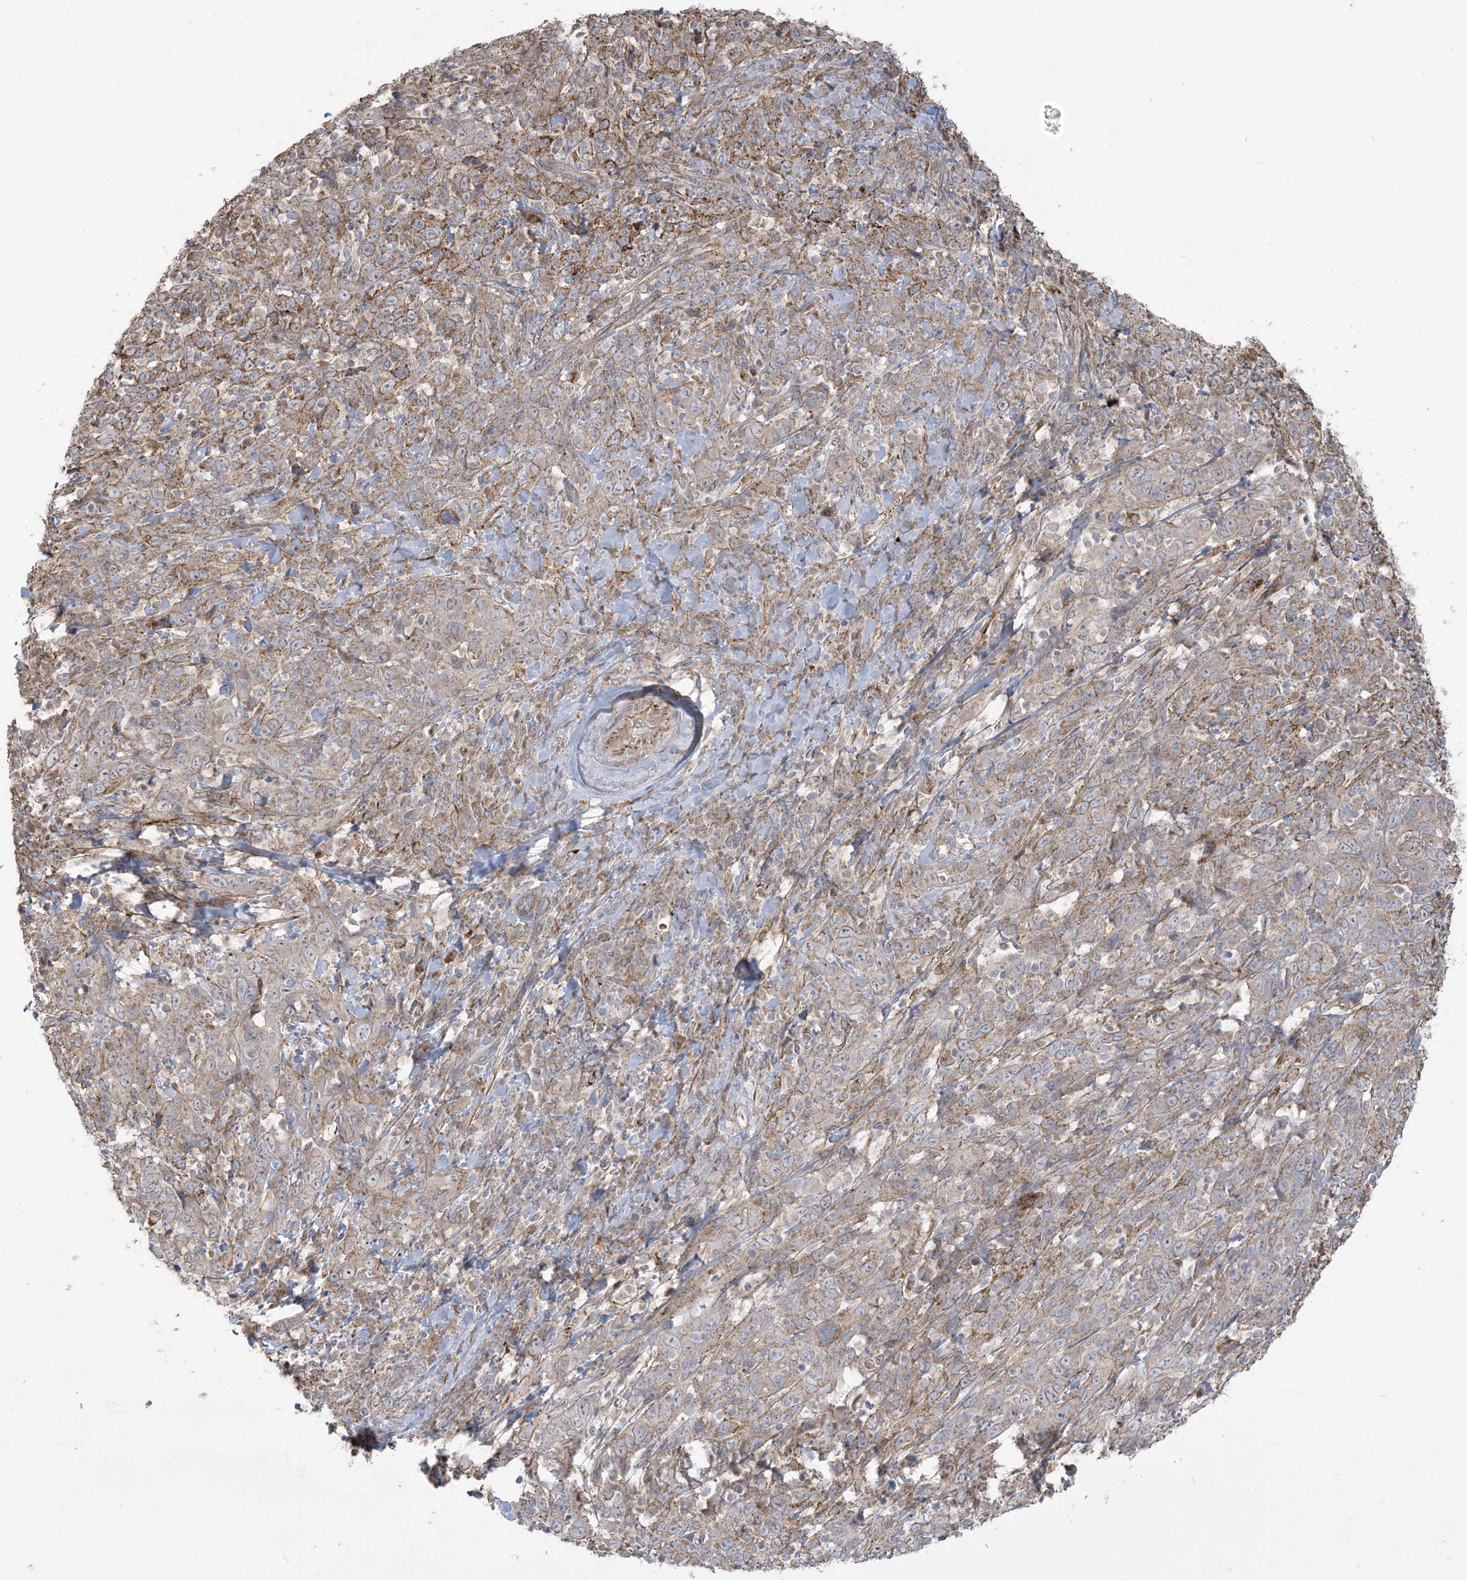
{"staining": {"intensity": "weak", "quantity": "<25%", "location": "cytoplasmic/membranous"}, "tissue": "cervical cancer", "cell_type": "Tumor cells", "image_type": "cancer", "snomed": [{"axis": "morphology", "description": "Squamous cell carcinoma, NOS"}, {"axis": "topography", "description": "Cervix"}], "caption": "The image displays no staining of tumor cells in squamous cell carcinoma (cervical).", "gene": "KLHL18", "patient": {"sex": "female", "age": 46}}